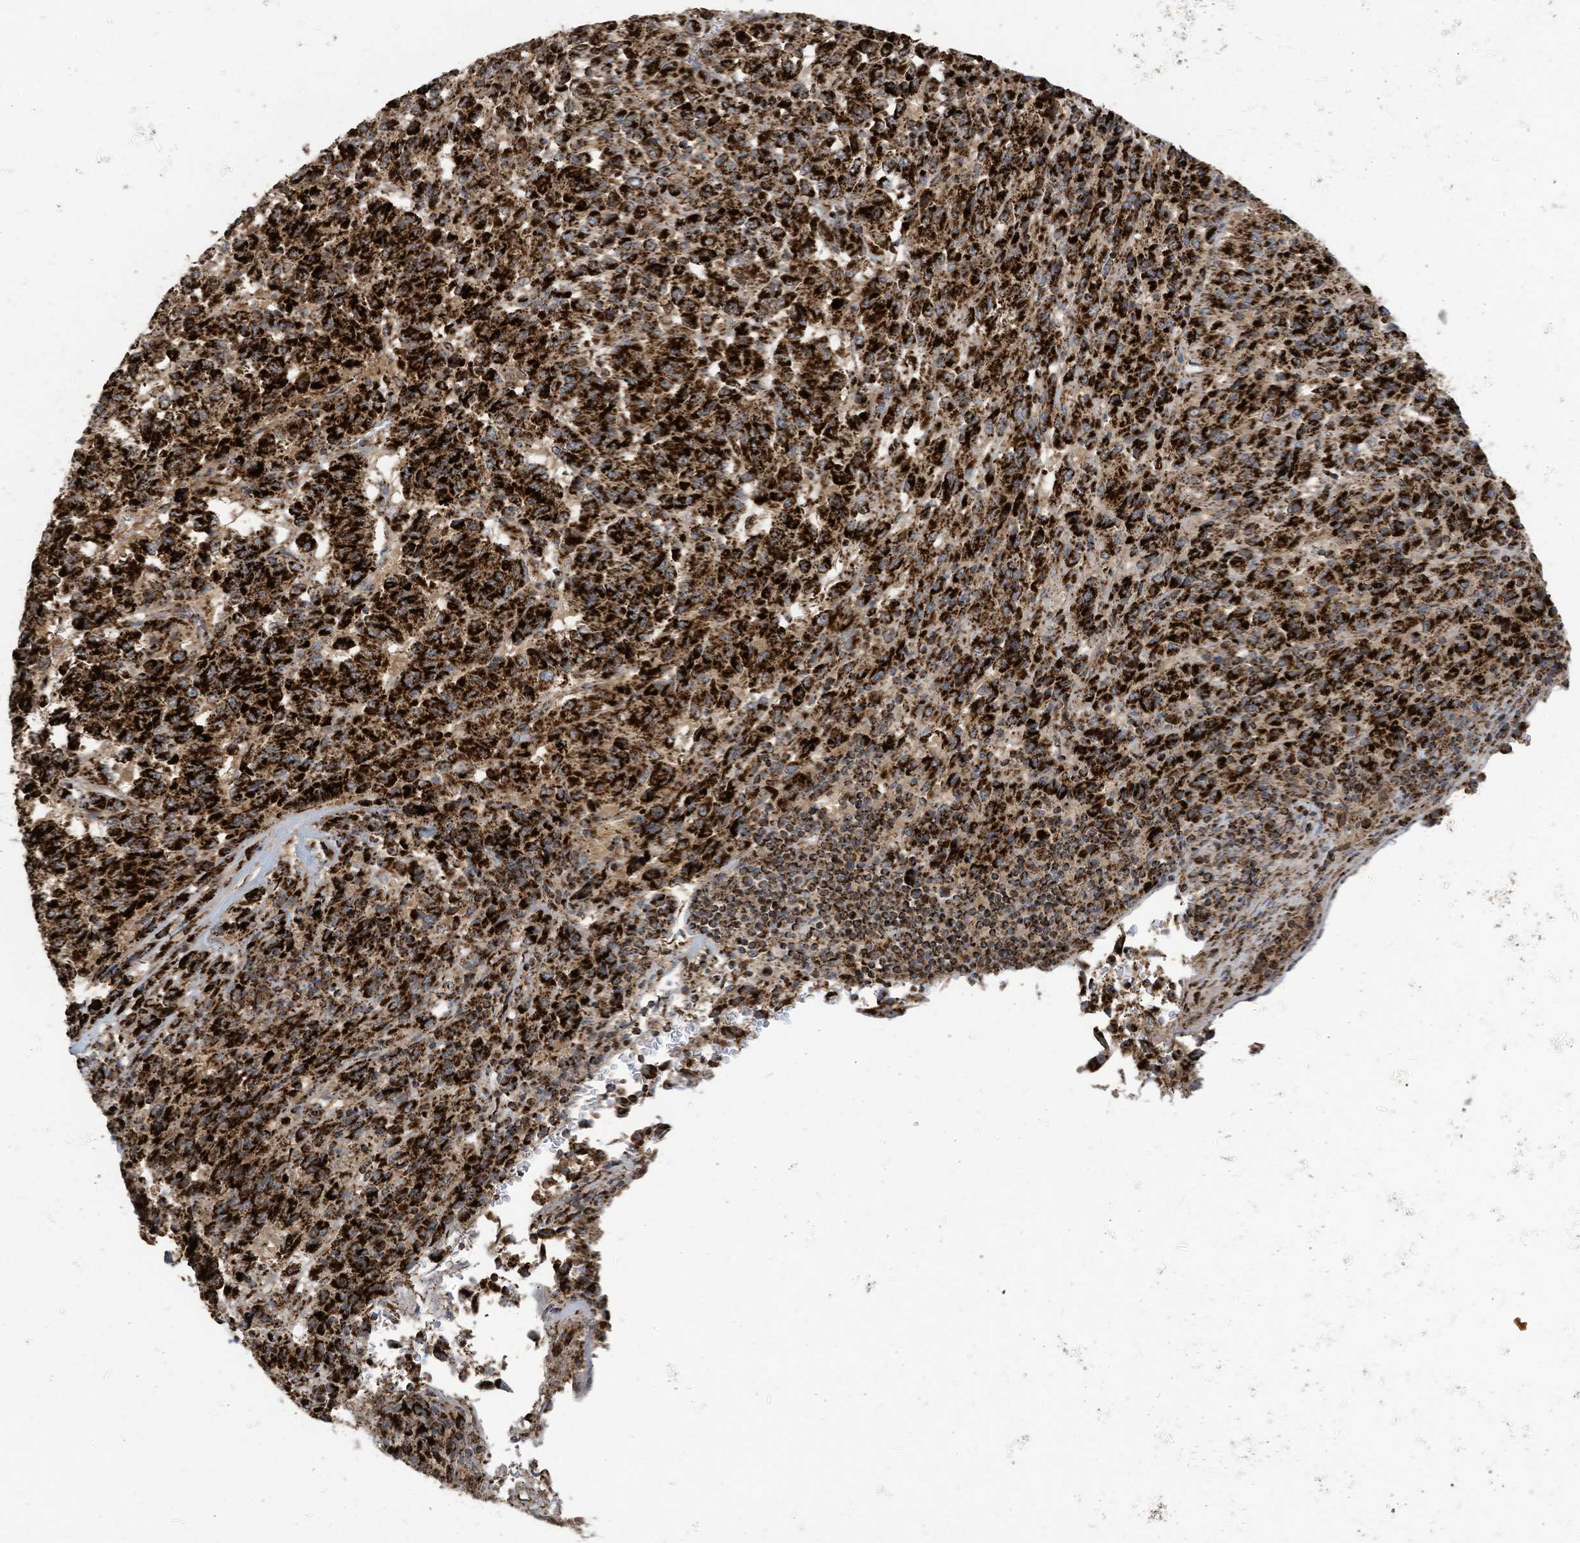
{"staining": {"intensity": "strong", "quantity": ">75%", "location": "cytoplasmic/membranous"}, "tissue": "melanoma", "cell_type": "Tumor cells", "image_type": "cancer", "snomed": [{"axis": "morphology", "description": "Malignant melanoma, Metastatic site"}, {"axis": "topography", "description": "Lung"}], "caption": "High-power microscopy captured an immunohistochemistry photomicrograph of malignant melanoma (metastatic site), revealing strong cytoplasmic/membranous staining in about >75% of tumor cells.", "gene": "COX10", "patient": {"sex": "male", "age": 64}}